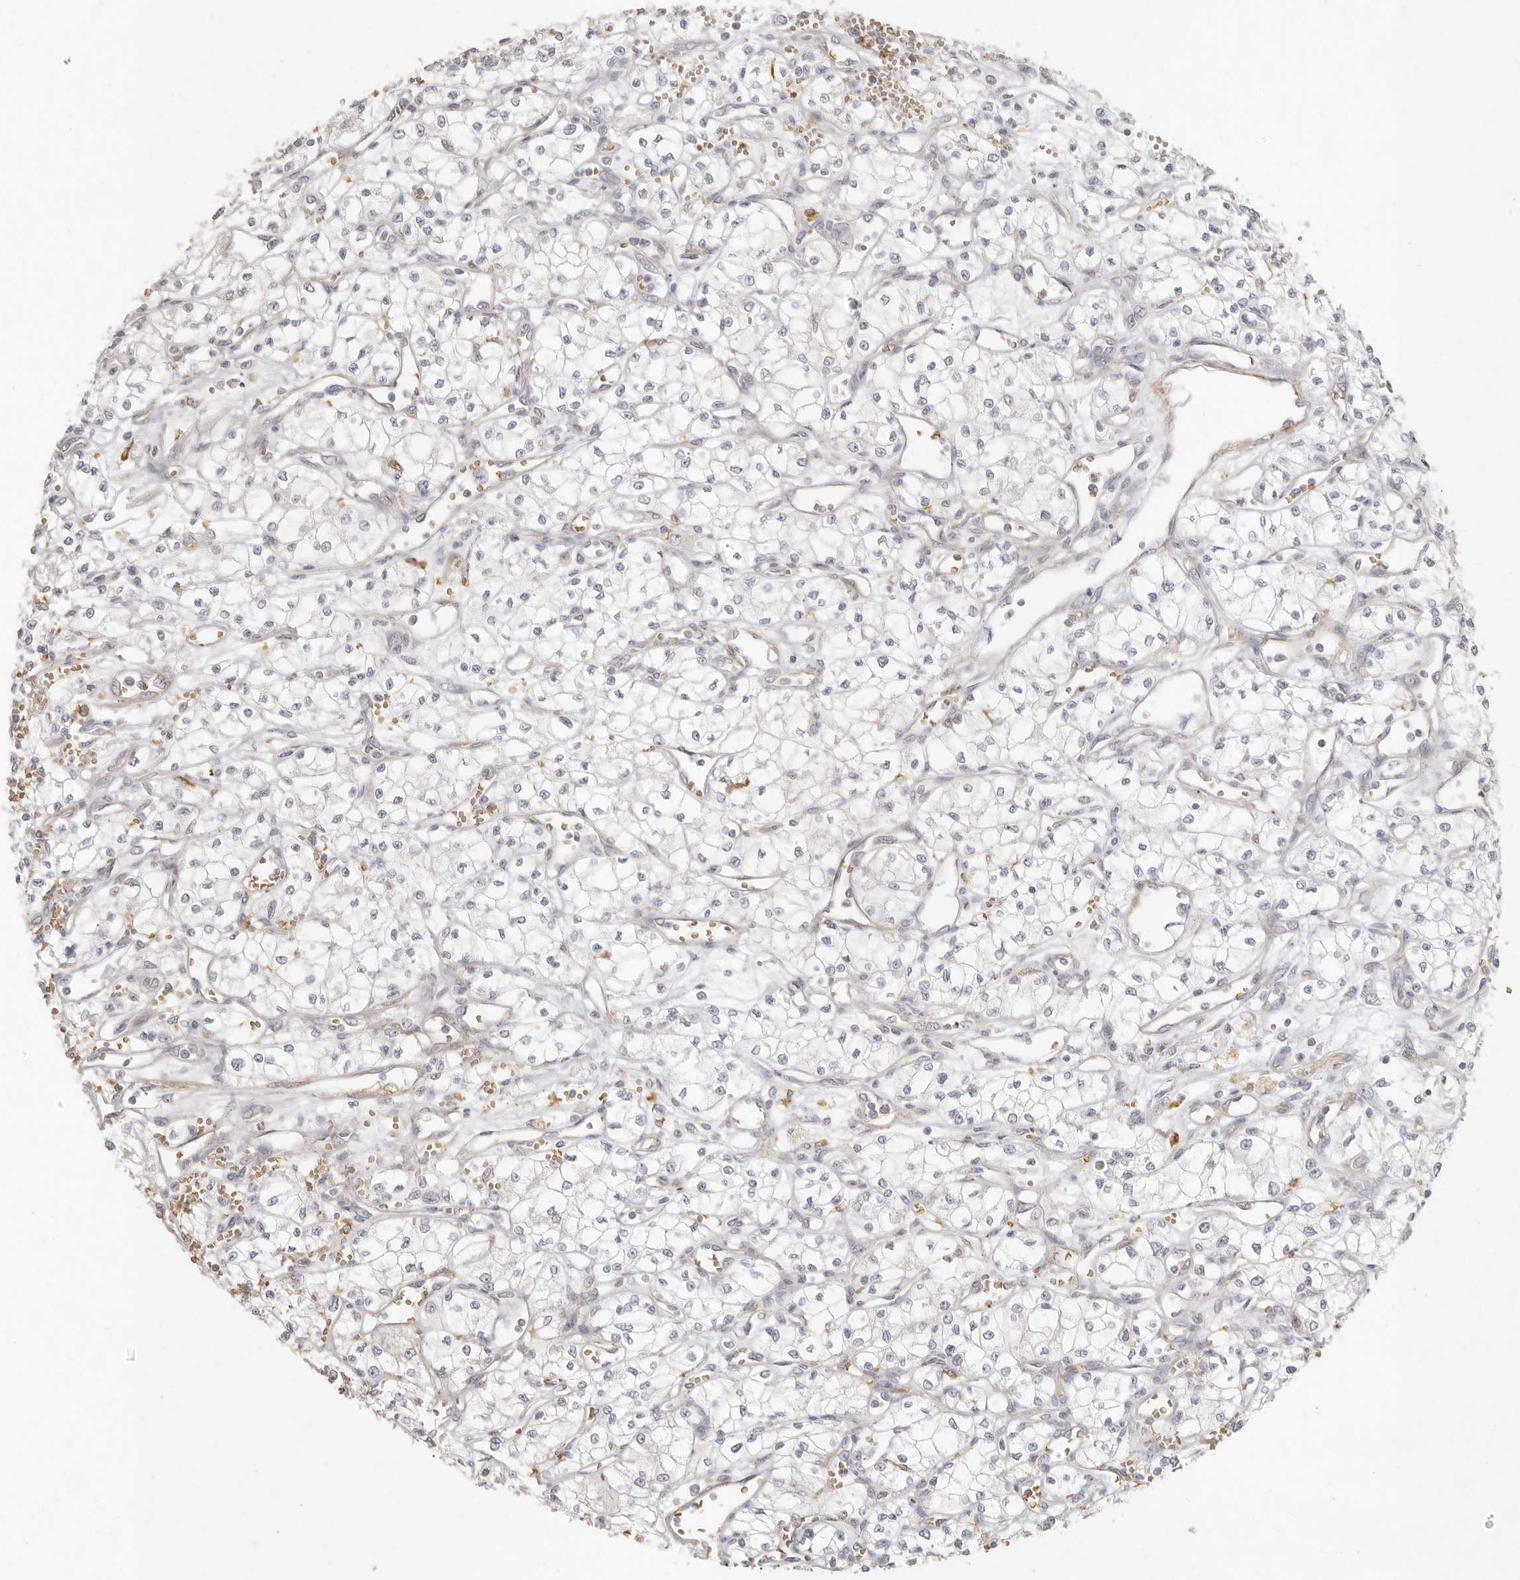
{"staining": {"intensity": "negative", "quantity": "none", "location": "none"}, "tissue": "renal cancer", "cell_type": "Tumor cells", "image_type": "cancer", "snomed": [{"axis": "morphology", "description": "Adenocarcinoma, NOS"}, {"axis": "topography", "description": "Kidney"}], "caption": "Protein analysis of renal cancer (adenocarcinoma) shows no significant positivity in tumor cells.", "gene": "NIBAN1", "patient": {"sex": "male", "age": 59}}